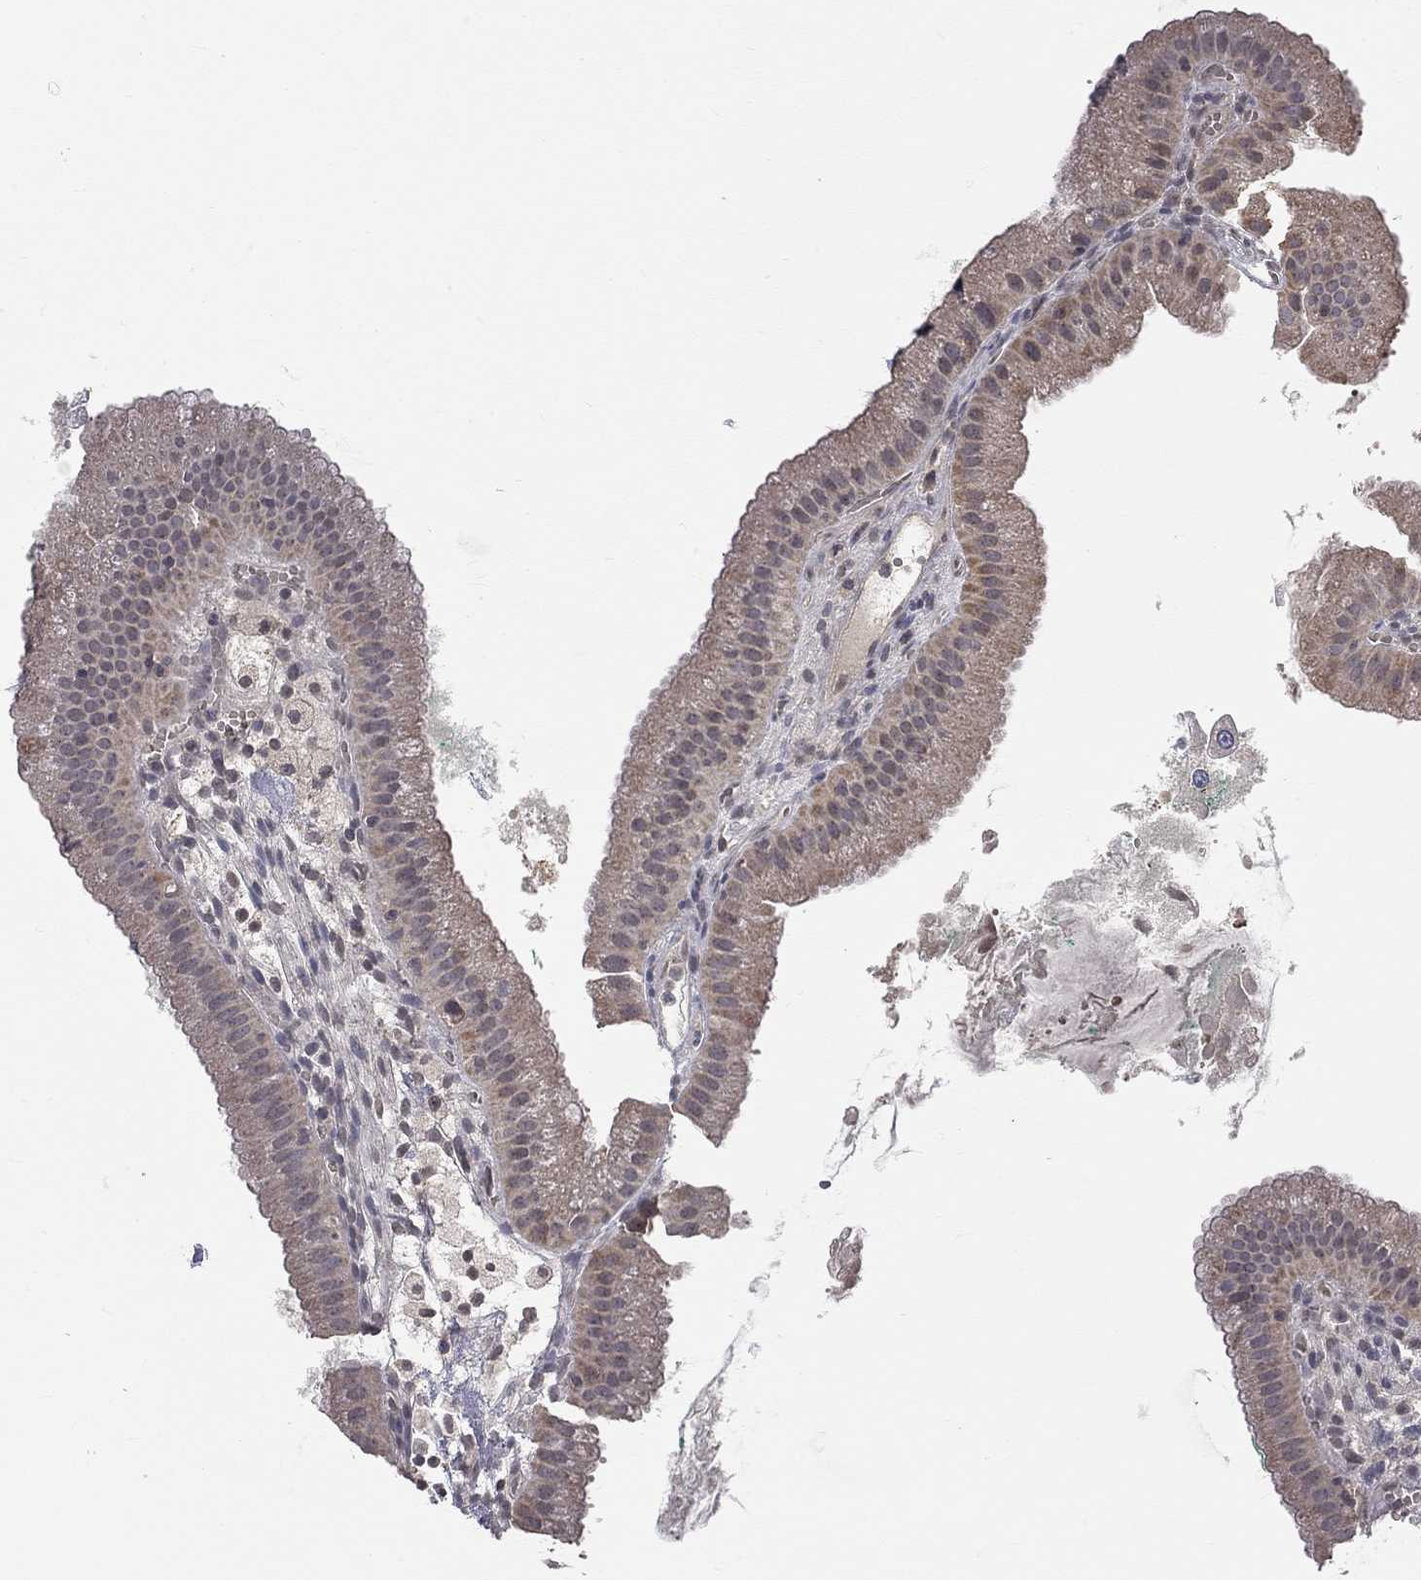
{"staining": {"intensity": "weak", "quantity": "25%-75%", "location": "cytoplasmic/membranous"}, "tissue": "gallbladder", "cell_type": "Glandular cells", "image_type": "normal", "snomed": [{"axis": "morphology", "description": "Normal tissue, NOS"}, {"axis": "topography", "description": "Gallbladder"}], "caption": "DAB immunohistochemical staining of benign gallbladder reveals weak cytoplasmic/membranous protein positivity in about 25%-75% of glandular cells. The staining is performed using DAB (3,3'-diaminobenzidine) brown chromogen to label protein expression. The nuclei are counter-stained blue using hematoxylin.", "gene": "CFAP161", "patient": {"sex": "male", "age": 67}}